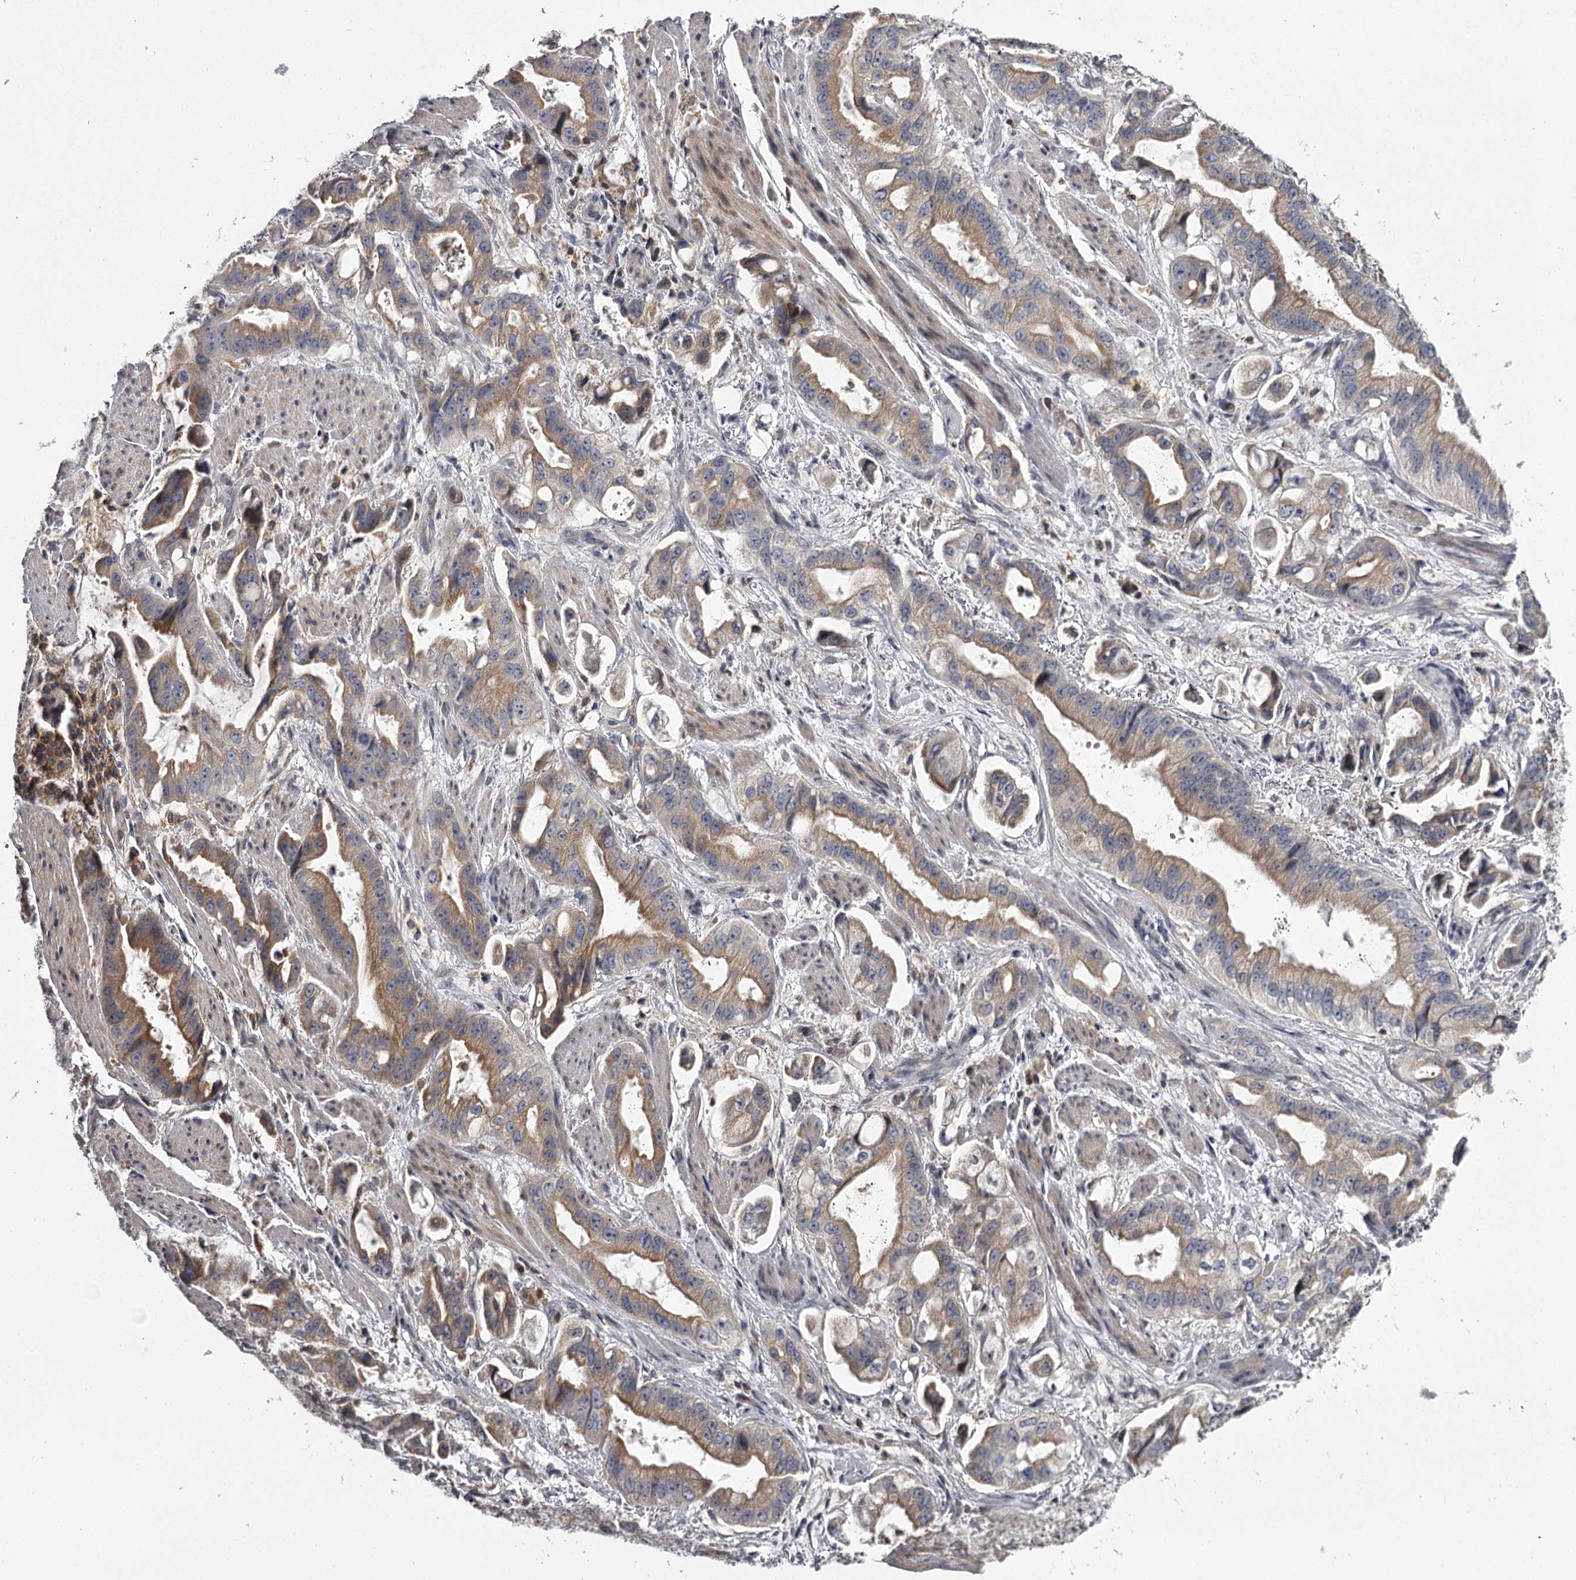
{"staining": {"intensity": "moderate", "quantity": ">75%", "location": "cytoplasmic/membranous"}, "tissue": "stomach cancer", "cell_type": "Tumor cells", "image_type": "cancer", "snomed": [{"axis": "morphology", "description": "Adenocarcinoma, NOS"}, {"axis": "topography", "description": "Stomach"}], "caption": "High-power microscopy captured an immunohistochemistry (IHC) photomicrograph of stomach adenocarcinoma, revealing moderate cytoplasmic/membranous staining in approximately >75% of tumor cells.", "gene": "RASSF6", "patient": {"sex": "male", "age": 62}}